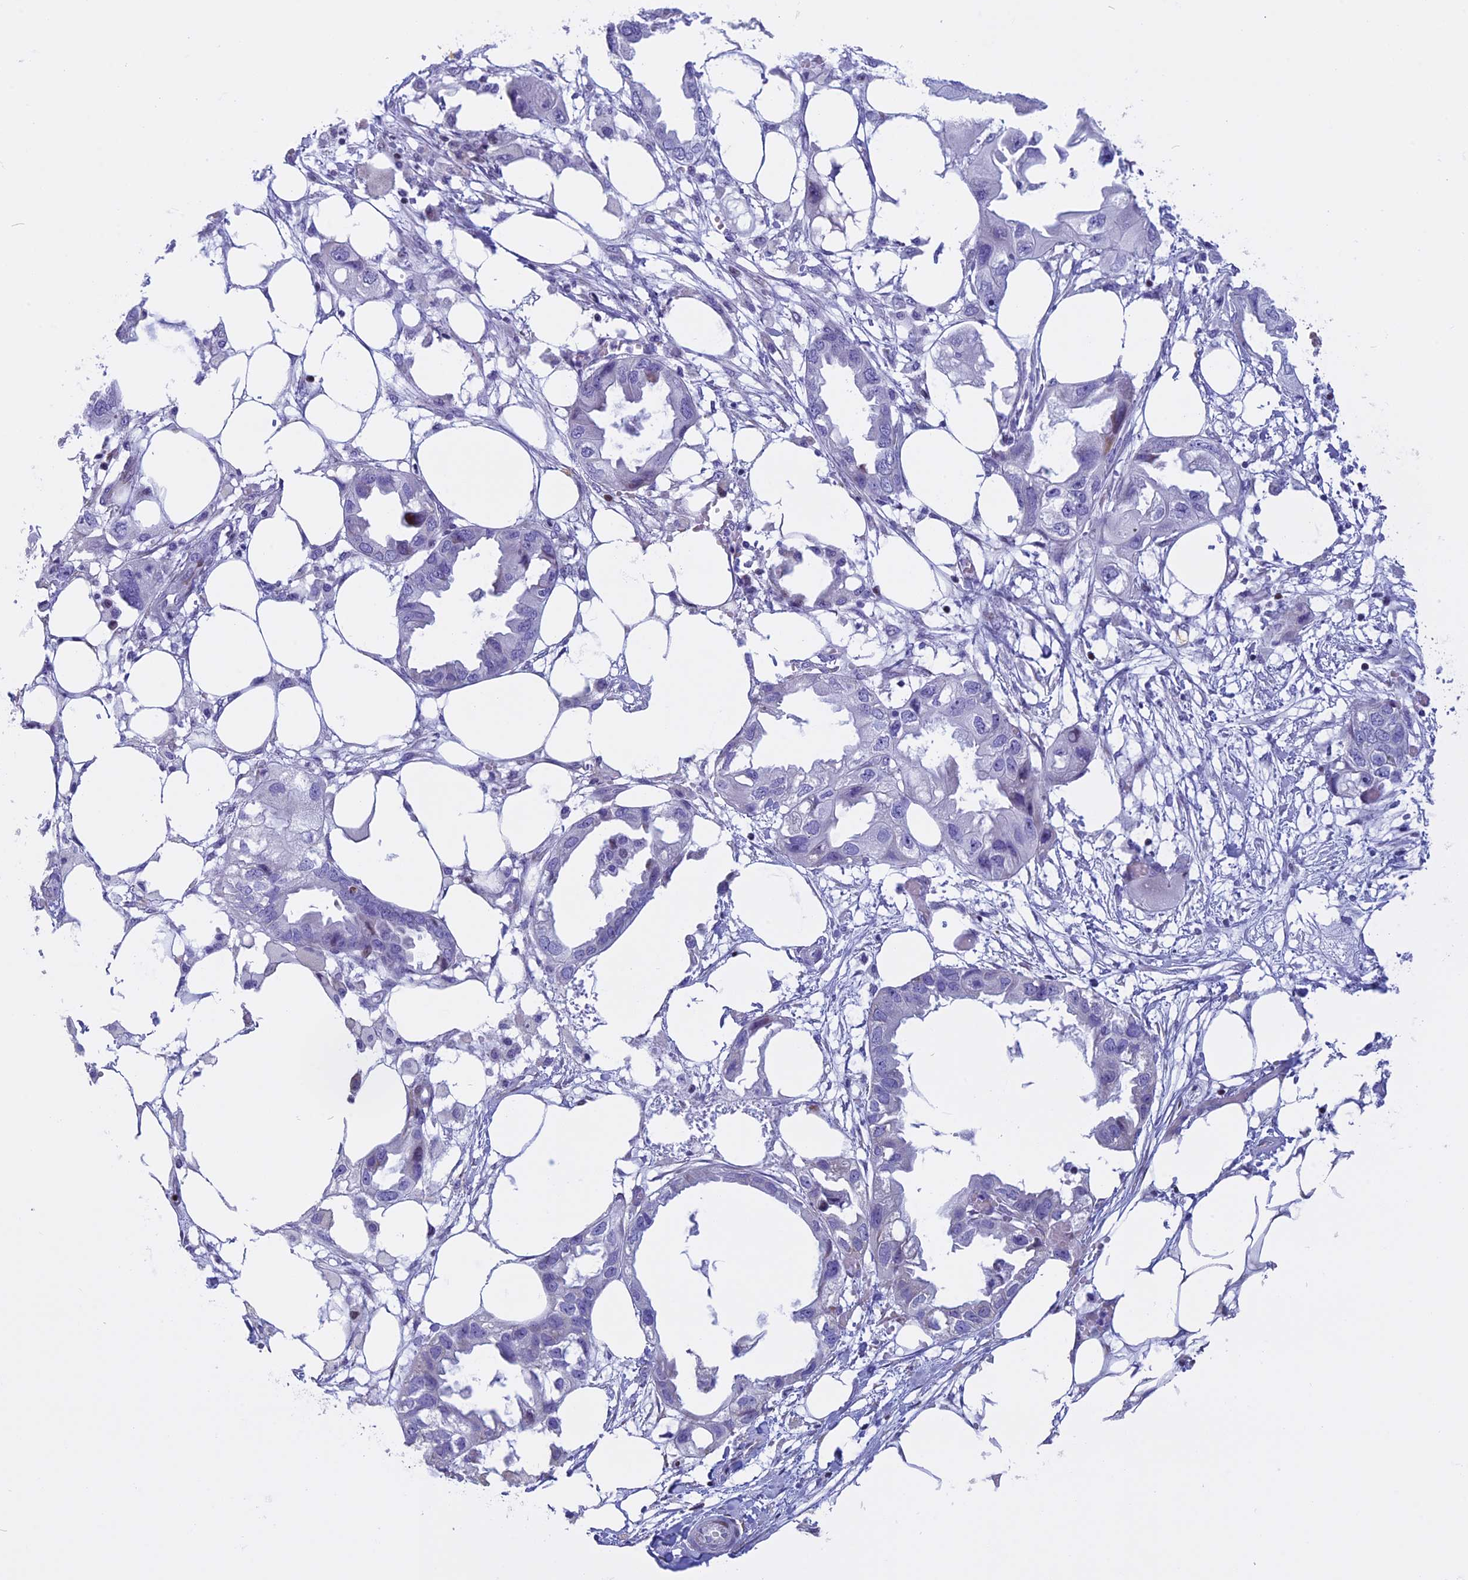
{"staining": {"intensity": "negative", "quantity": "none", "location": "none"}, "tissue": "endometrial cancer", "cell_type": "Tumor cells", "image_type": "cancer", "snomed": [{"axis": "morphology", "description": "Adenocarcinoma, NOS"}, {"axis": "morphology", "description": "Adenocarcinoma, metastatic, NOS"}, {"axis": "topography", "description": "Adipose tissue"}, {"axis": "topography", "description": "Endometrium"}], "caption": "This histopathology image is of endometrial cancer stained with immunohistochemistry to label a protein in brown with the nuclei are counter-stained blue. There is no positivity in tumor cells.", "gene": "KCTD21", "patient": {"sex": "female", "age": 67}}